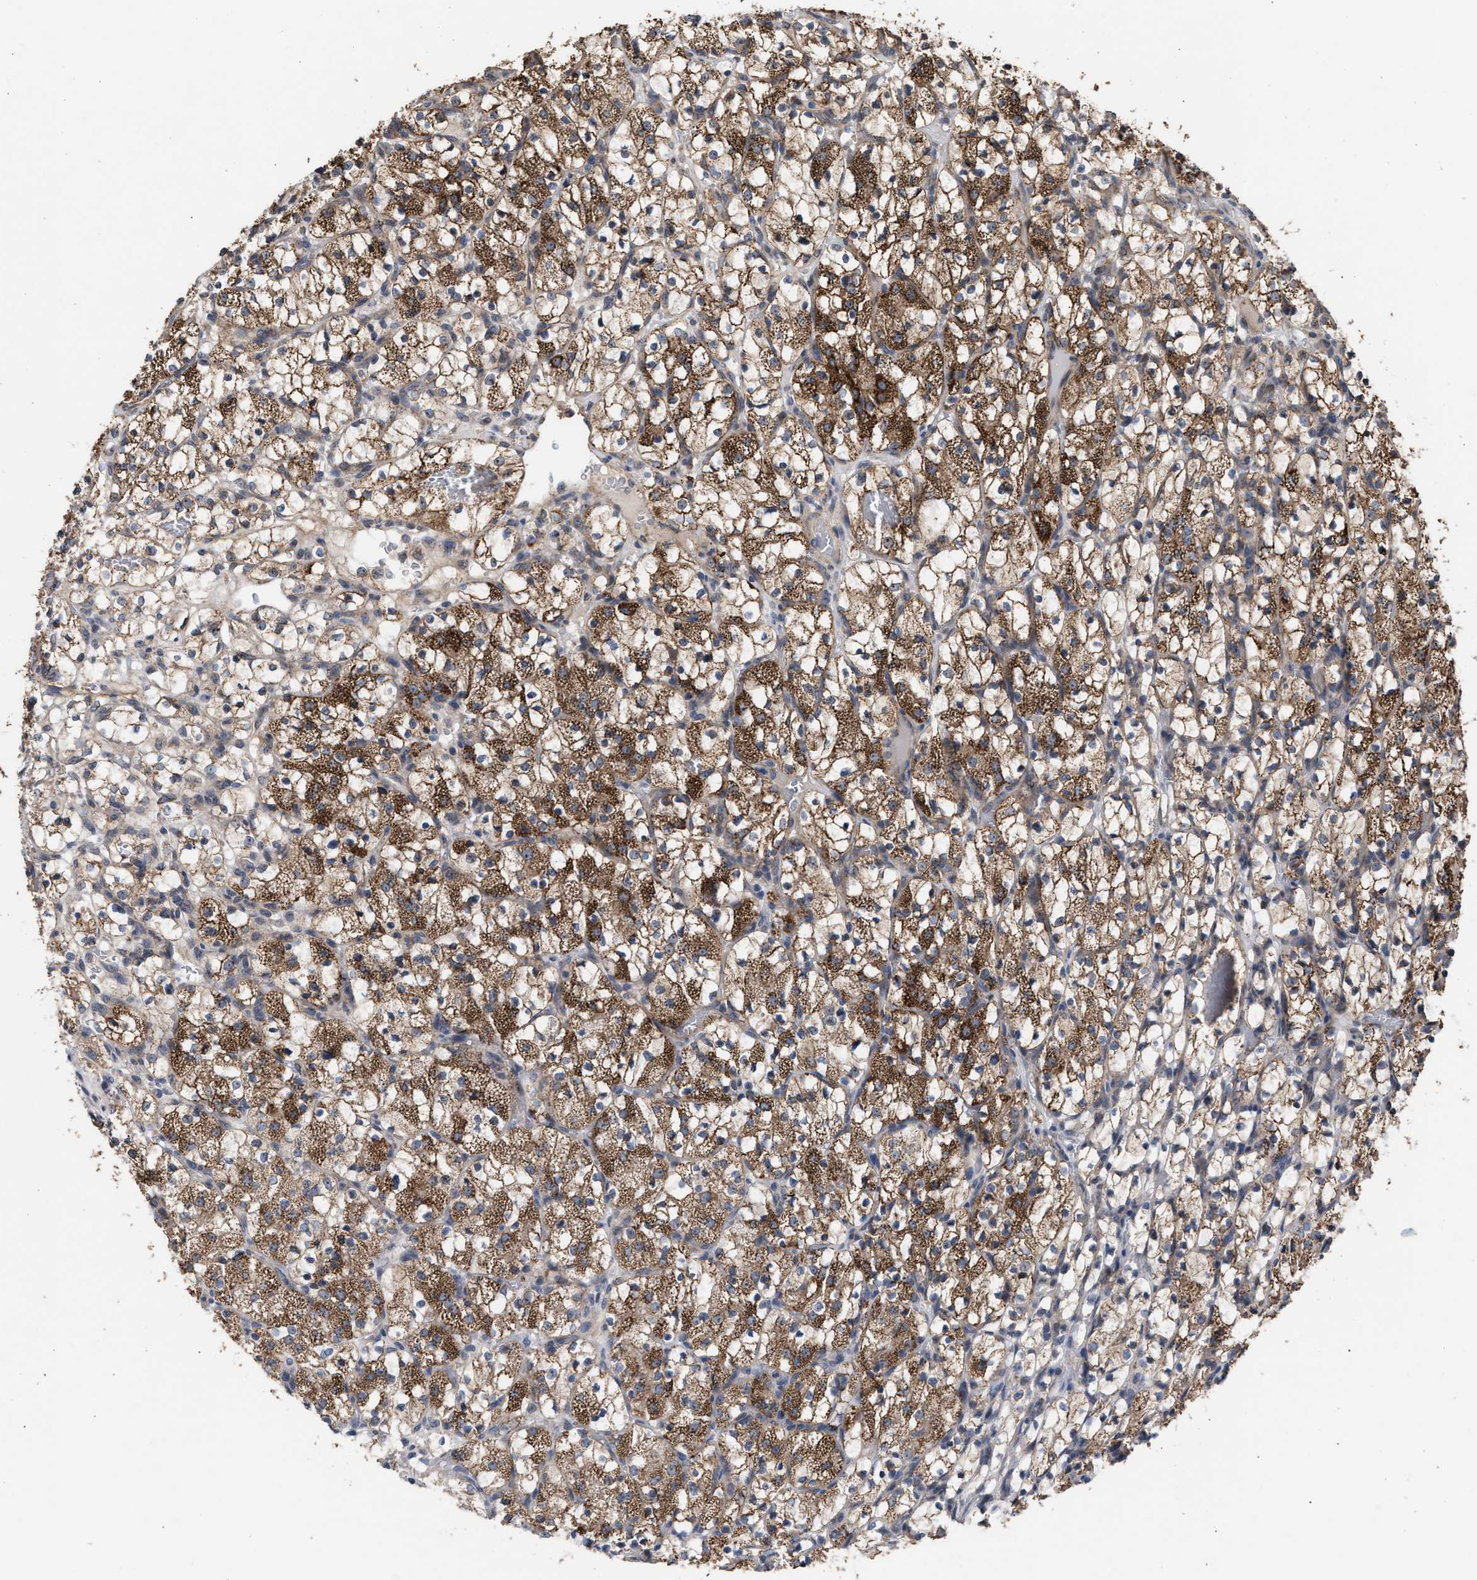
{"staining": {"intensity": "strong", "quantity": "25%-75%", "location": "cytoplasmic/membranous"}, "tissue": "renal cancer", "cell_type": "Tumor cells", "image_type": "cancer", "snomed": [{"axis": "morphology", "description": "Adenocarcinoma, NOS"}, {"axis": "topography", "description": "Kidney"}], "caption": "The micrograph exhibits staining of adenocarcinoma (renal), revealing strong cytoplasmic/membranous protein expression (brown color) within tumor cells.", "gene": "EXOSC2", "patient": {"sex": "female", "age": 69}}